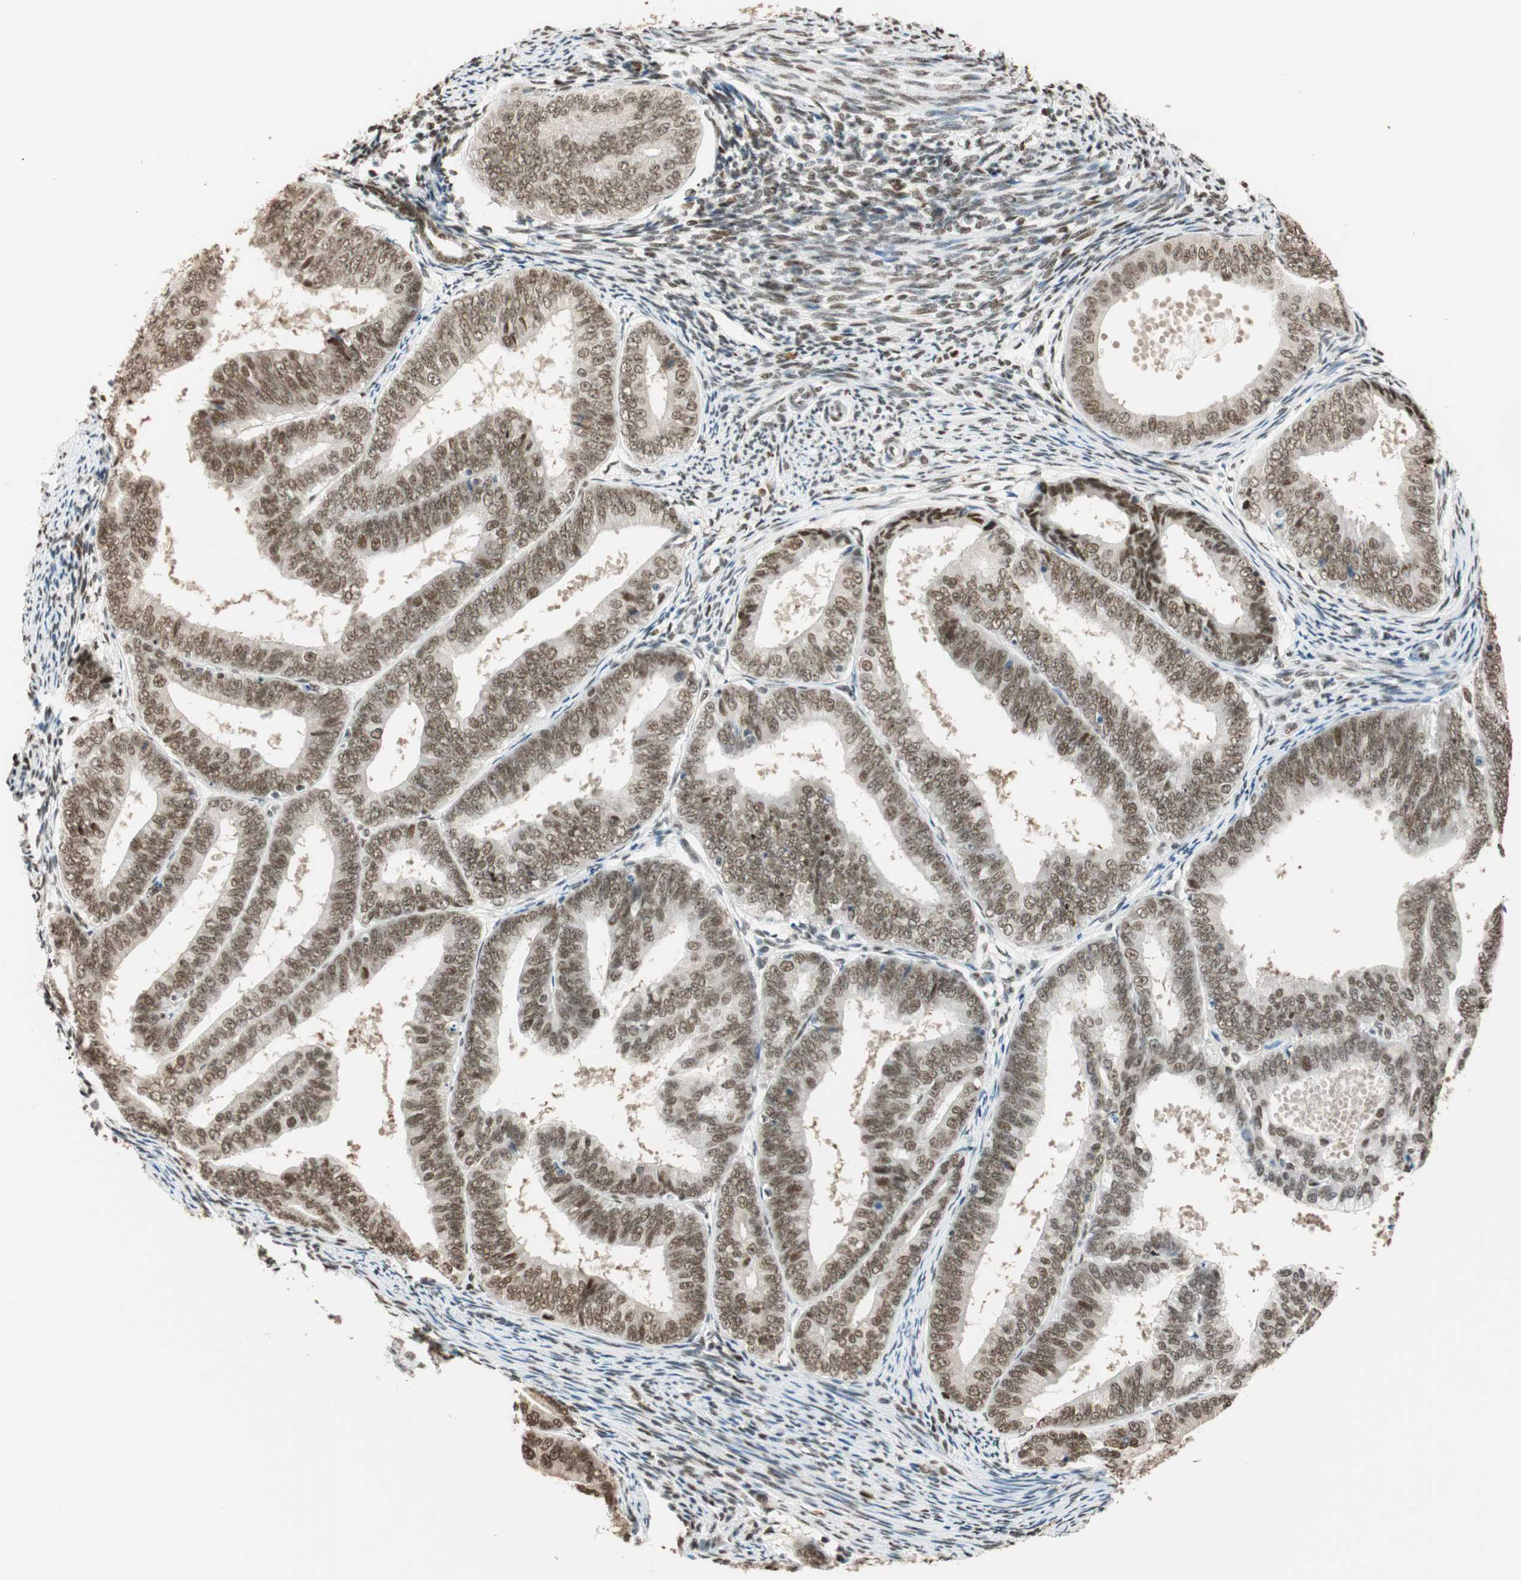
{"staining": {"intensity": "moderate", "quantity": ">75%", "location": "nuclear"}, "tissue": "endometrial cancer", "cell_type": "Tumor cells", "image_type": "cancer", "snomed": [{"axis": "morphology", "description": "Adenocarcinoma, NOS"}, {"axis": "topography", "description": "Endometrium"}], "caption": "Immunohistochemistry photomicrograph of neoplastic tissue: human endometrial adenocarcinoma stained using immunohistochemistry demonstrates medium levels of moderate protein expression localized specifically in the nuclear of tumor cells, appearing as a nuclear brown color.", "gene": "FANCG", "patient": {"sex": "female", "age": 63}}